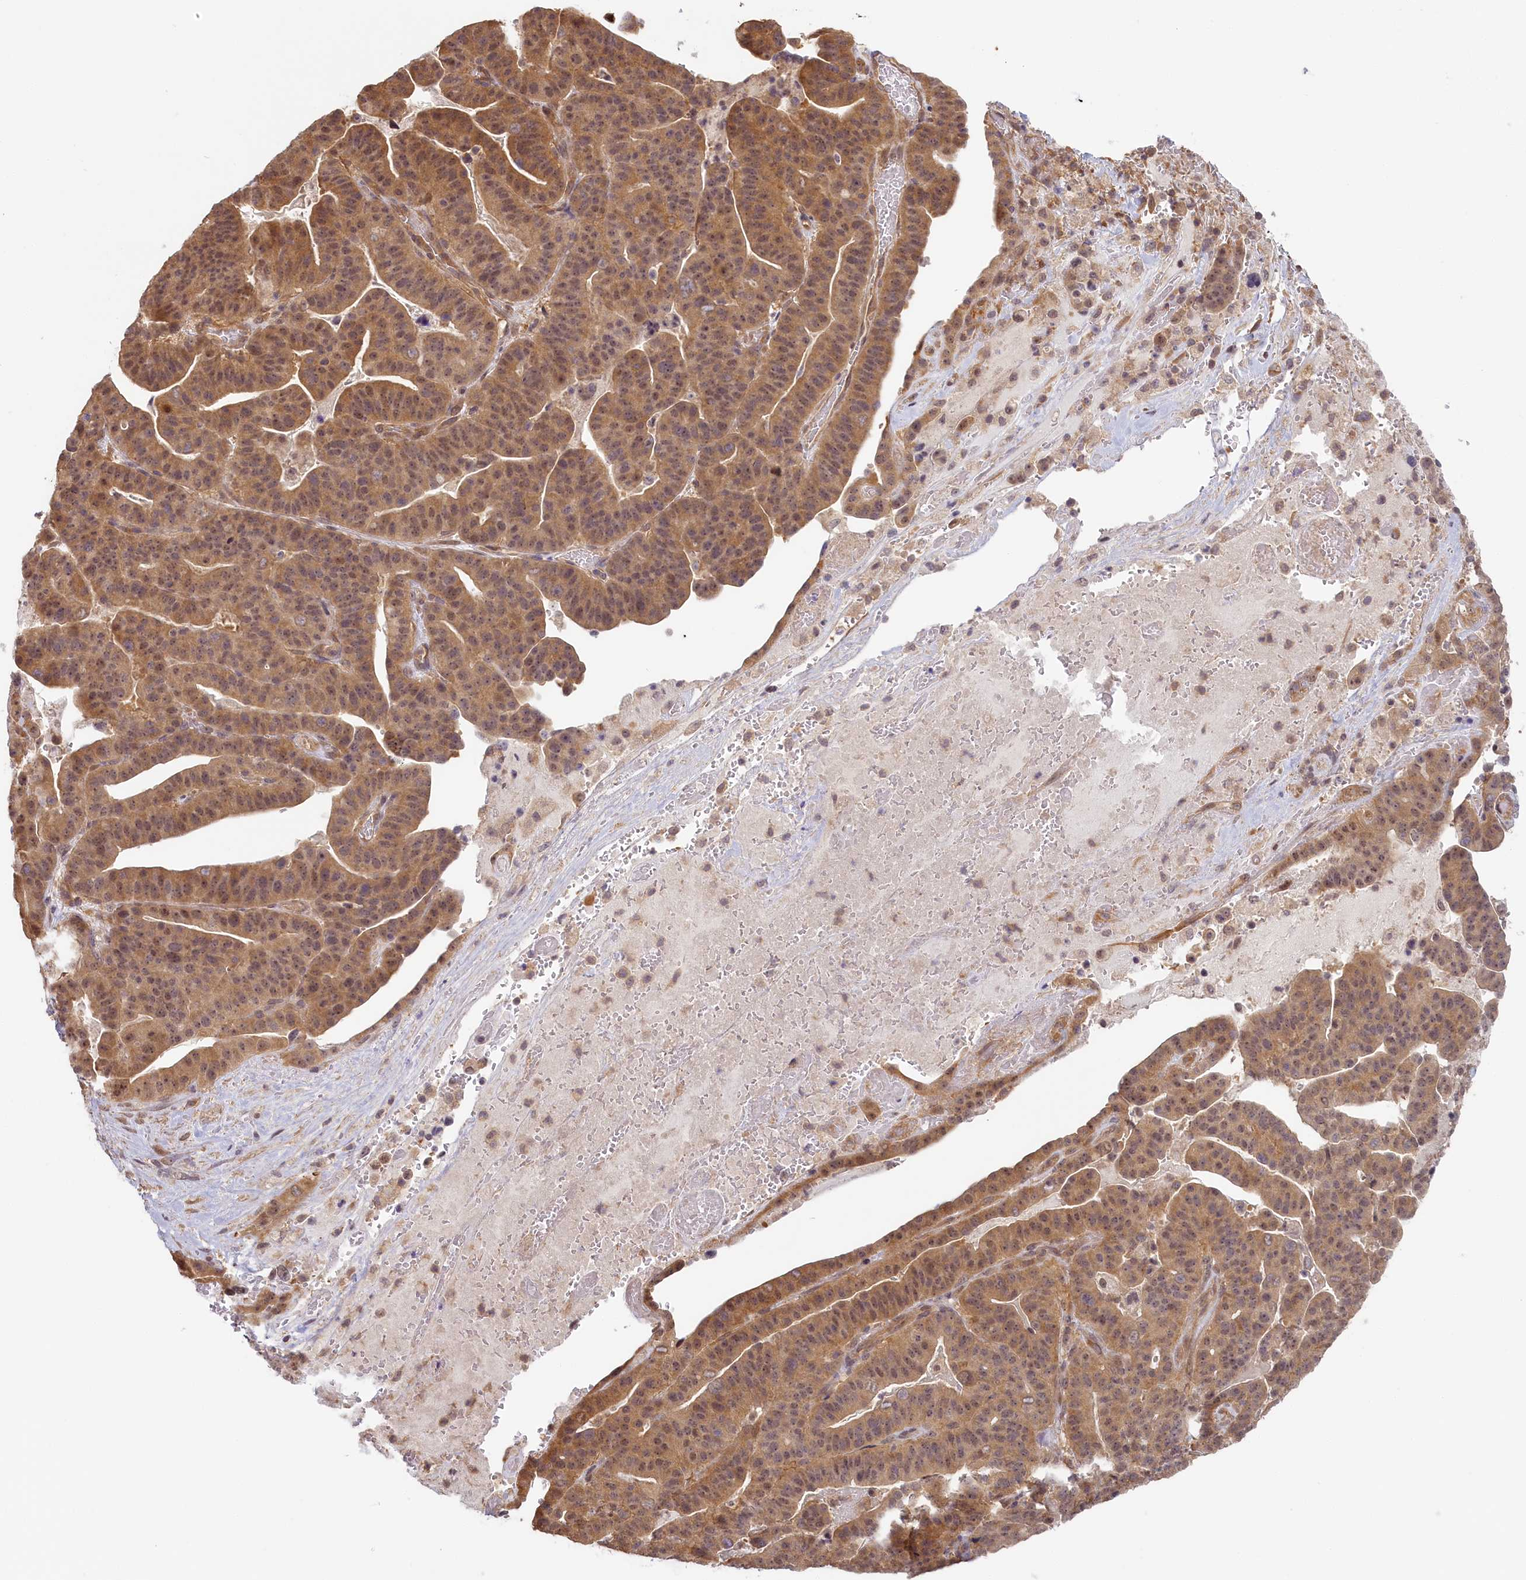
{"staining": {"intensity": "moderate", "quantity": ">75%", "location": "cytoplasmic/membranous,nuclear"}, "tissue": "stomach cancer", "cell_type": "Tumor cells", "image_type": "cancer", "snomed": [{"axis": "morphology", "description": "Adenocarcinoma, NOS"}, {"axis": "topography", "description": "Stomach"}], "caption": "Immunohistochemical staining of human stomach adenocarcinoma displays medium levels of moderate cytoplasmic/membranous and nuclear protein positivity in approximately >75% of tumor cells. The staining is performed using DAB (3,3'-diaminobenzidine) brown chromogen to label protein expression. The nuclei are counter-stained blue using hematoxylin.", "gene": "C19orf44", "patient": {"sex": "male", "age": 48}}